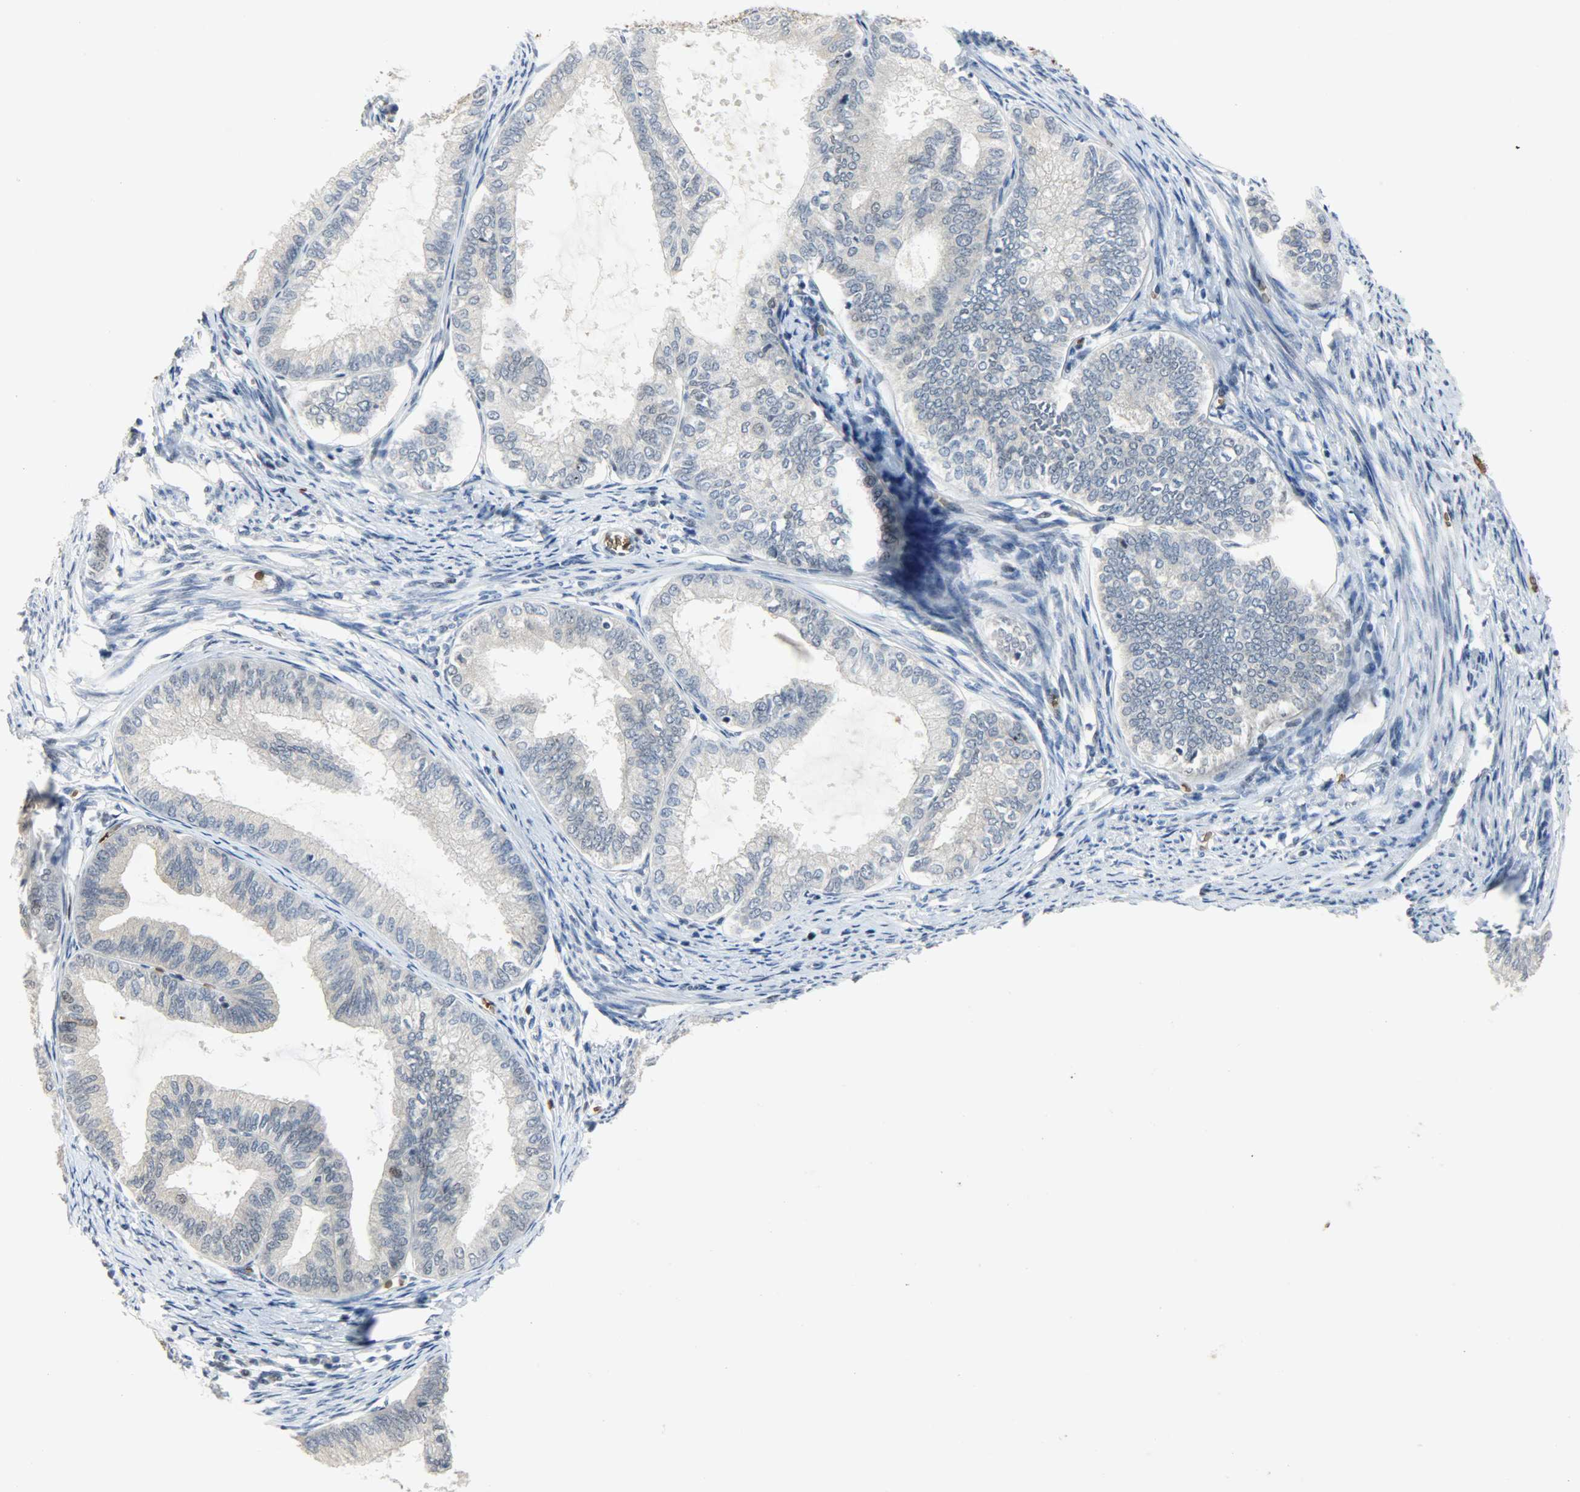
{"staining": {"intensity": "moderate", "quantity": "<25%", "location": "cytoplasmic/membranous,nuclear"}, "tissue": "endometrial cancer", "cell_type": "Tumor cells", "image_type": "cancer", "snomed": [{"axis": "morphology", "description": "Adenocarcinoma, NOS"}, {"axis": "topography", "description": "Endometrium"}], "caption": "Brown immunohistochemical staining in human endometrial cancer (adenocarcinoma) demonstrates moderate cytoplasmic/membranous and nuclear staining in approximately <25% of tumor cells.", "gene": "SNAI1", "patient": {"sex": "female", "age": 86}}